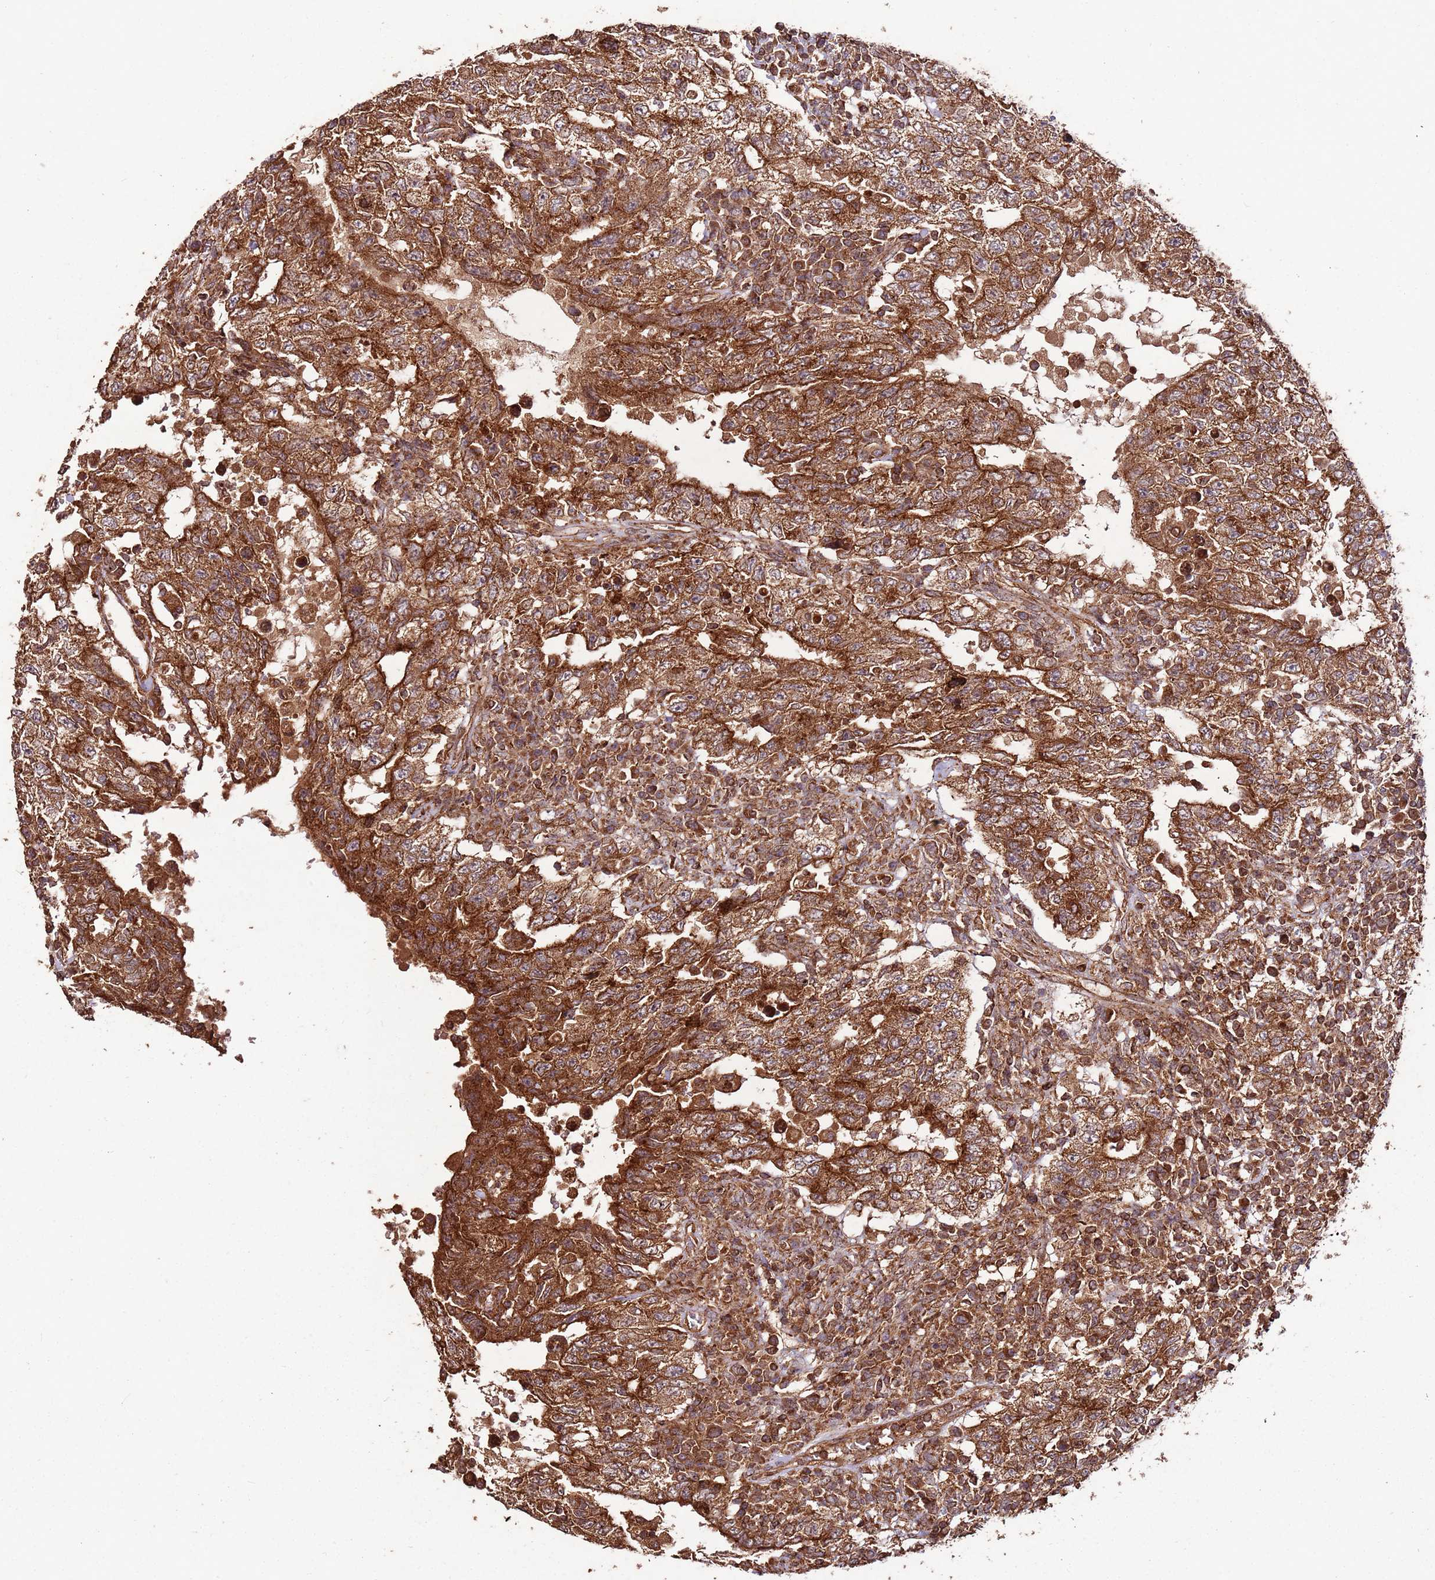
{"staining": {"intensity": "strong", "quantity": ">75%", "location": "cytoplasmic/membranous"}, "tissue": "testis cancer", "cell_type": "Tumor cells", "image_type": "cancer", "snomed": [{"axis": "morphology", "description": "Carcinoma, Embryonal, NOS"}, {"axis": "topography", "description": "Testis"}], "caption": "Tumor cells show strong cytoplasmic/membranous expression in approximately >75% of cells in testis cancer. (DAB IHC with brightfield microscopy, high magnification).", "gene": "FAM186A", "patient": {"sex": "male", "age": 26}}